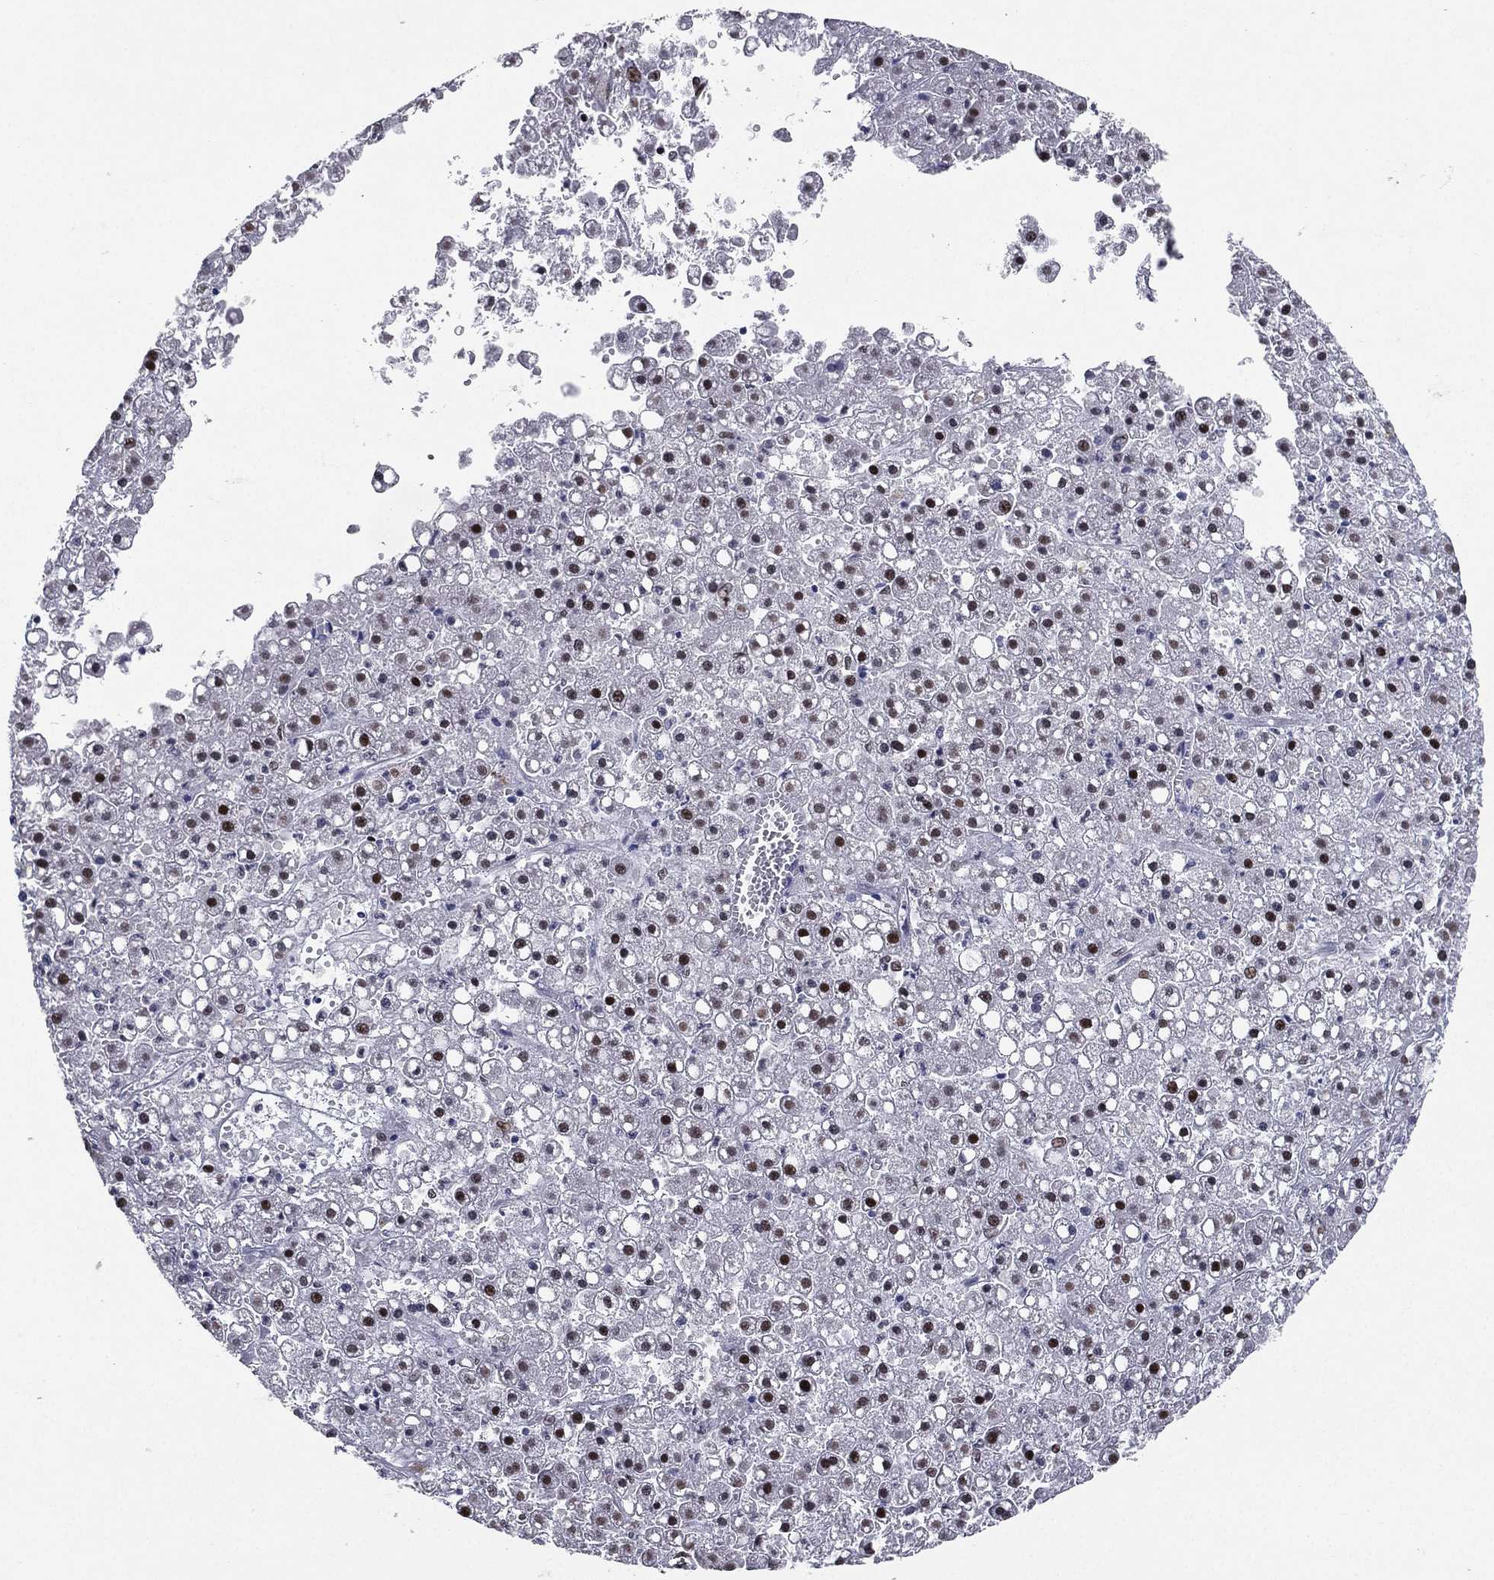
{"staining": {"intensity": "strong", "quantity": "<25%", "location": "nuclear"}, "tissue": "liver cancer", "cell_type": "Tumor cells", "image_type": "cancer", "snomed": [{"axis": "morphology", "description": "Carcinoma, Hepatocellular, NOS"}, {"axis": "topography", "description": "Liver"}], "caption": "Liver cancer was stained to show a protein in brown. There is medium levels of strong nuclear staining in approximately <25% of tumor cells. The protein of interest is stained brown, and the nuclei are stained in blue (DAB (3,3'-diaminobenzidine) IHC with brightfield microscopy, high magnification).", "gene": "RTF1", "patient": {"sex": "male", "age": 67}}